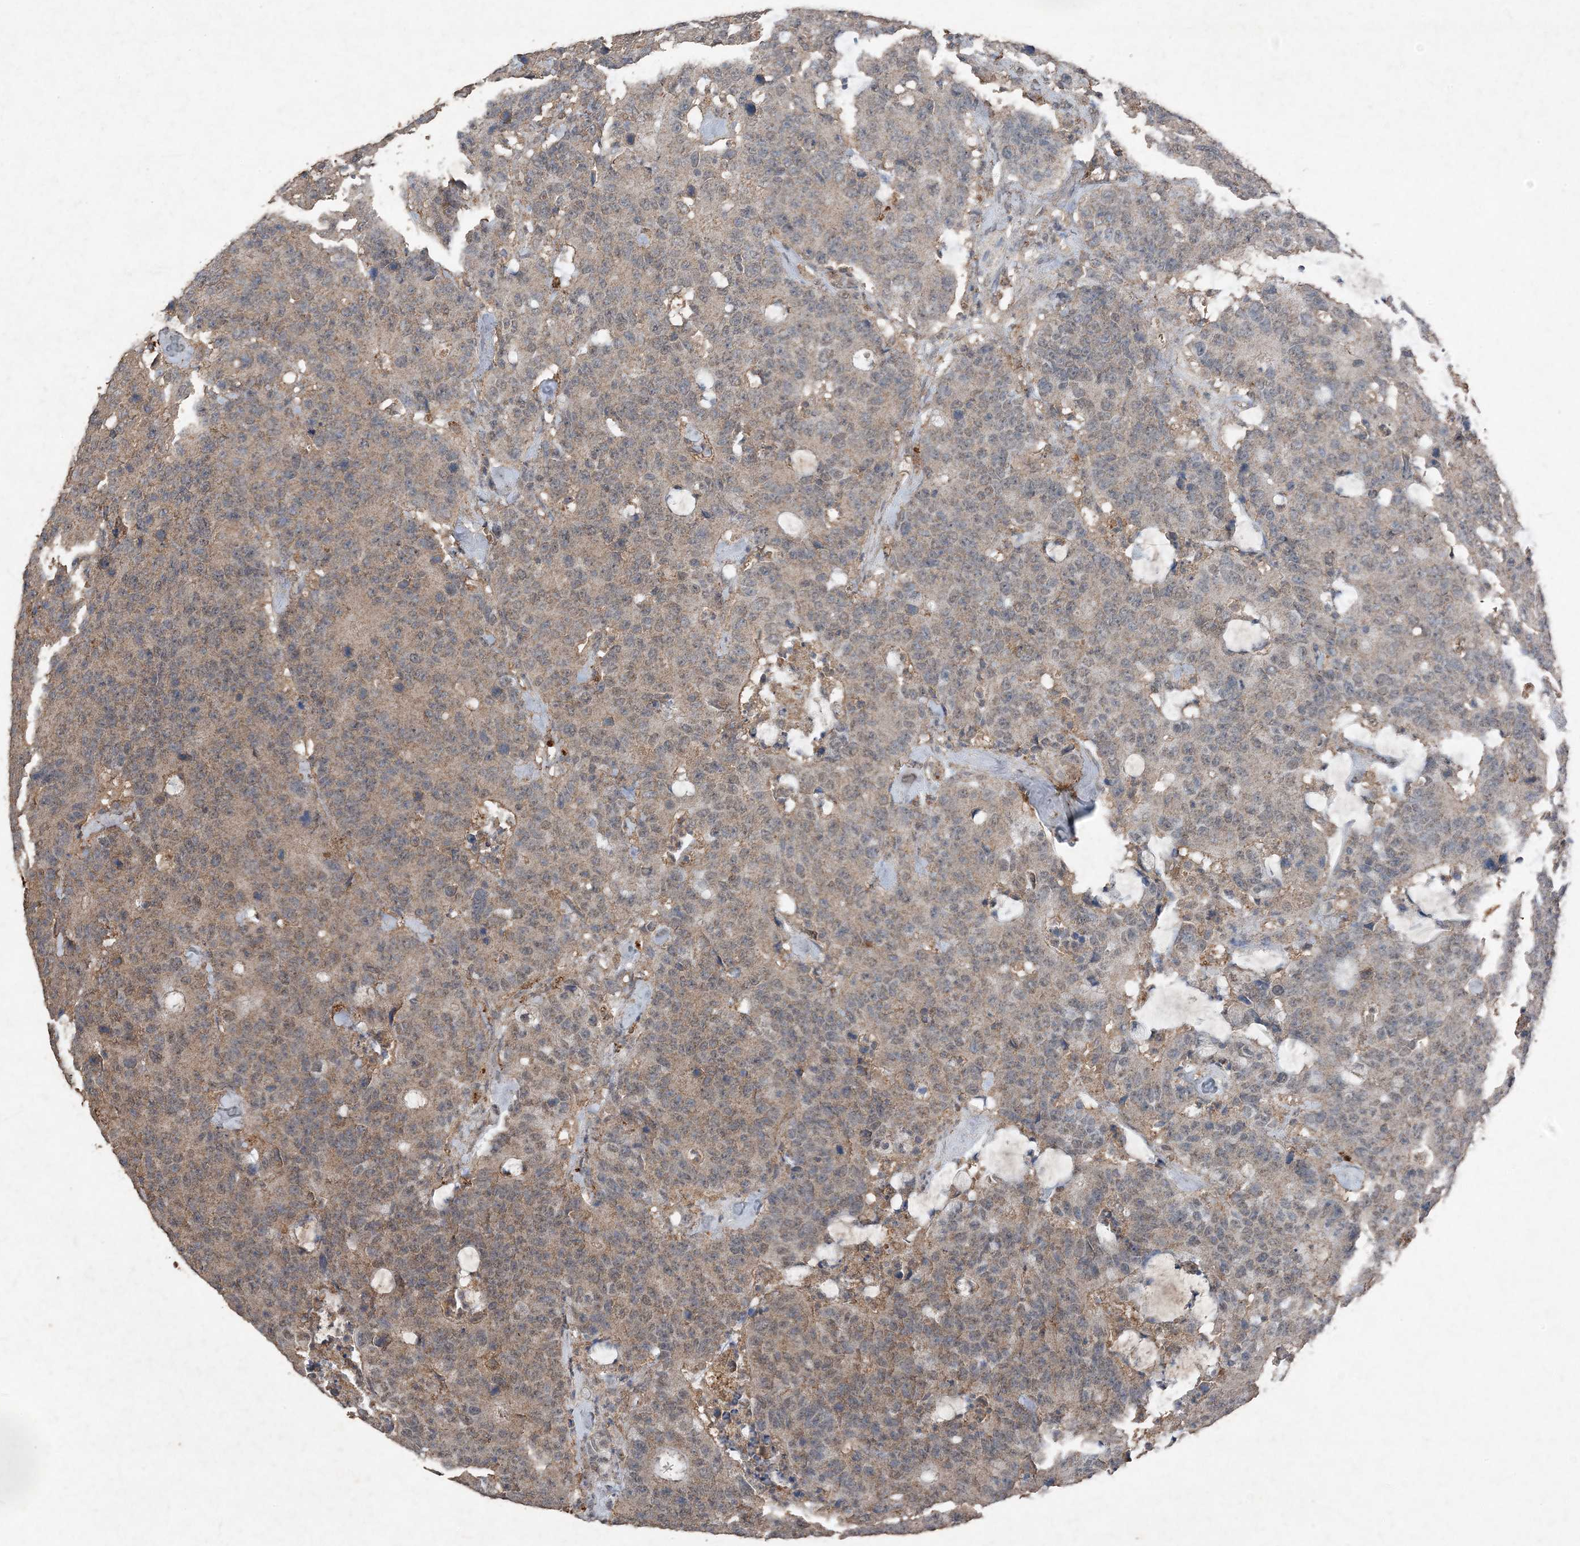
{"staining": {"intensity": "weak", "quantity": "25%-75%", "location": "cytoplasmic/membranous"}, "tissue": "colorectal cancer", "cell_type": "Tumor cells", "image_type": "cancer", "snomed": [{"axis": "morphology", "description": "Adenocarcinoma, NOS"}, {"axis": "topography", "description": "Colon"}], "caption": "Immunohistochemistry (IHC) (DAB) staining of adenocarcinoma (colorectal) demonstrates weak cytoplasmic/membranous protein staining in about 25%-75% of tumor cells. Using DAB (3,3'-diaminobenzidine) (brown) and hematoxylin (blue) stains, captured at high magnification using brightfield microscopy.", "gene": "FCN3", "patient": {"sex": "female", "age": 86}}